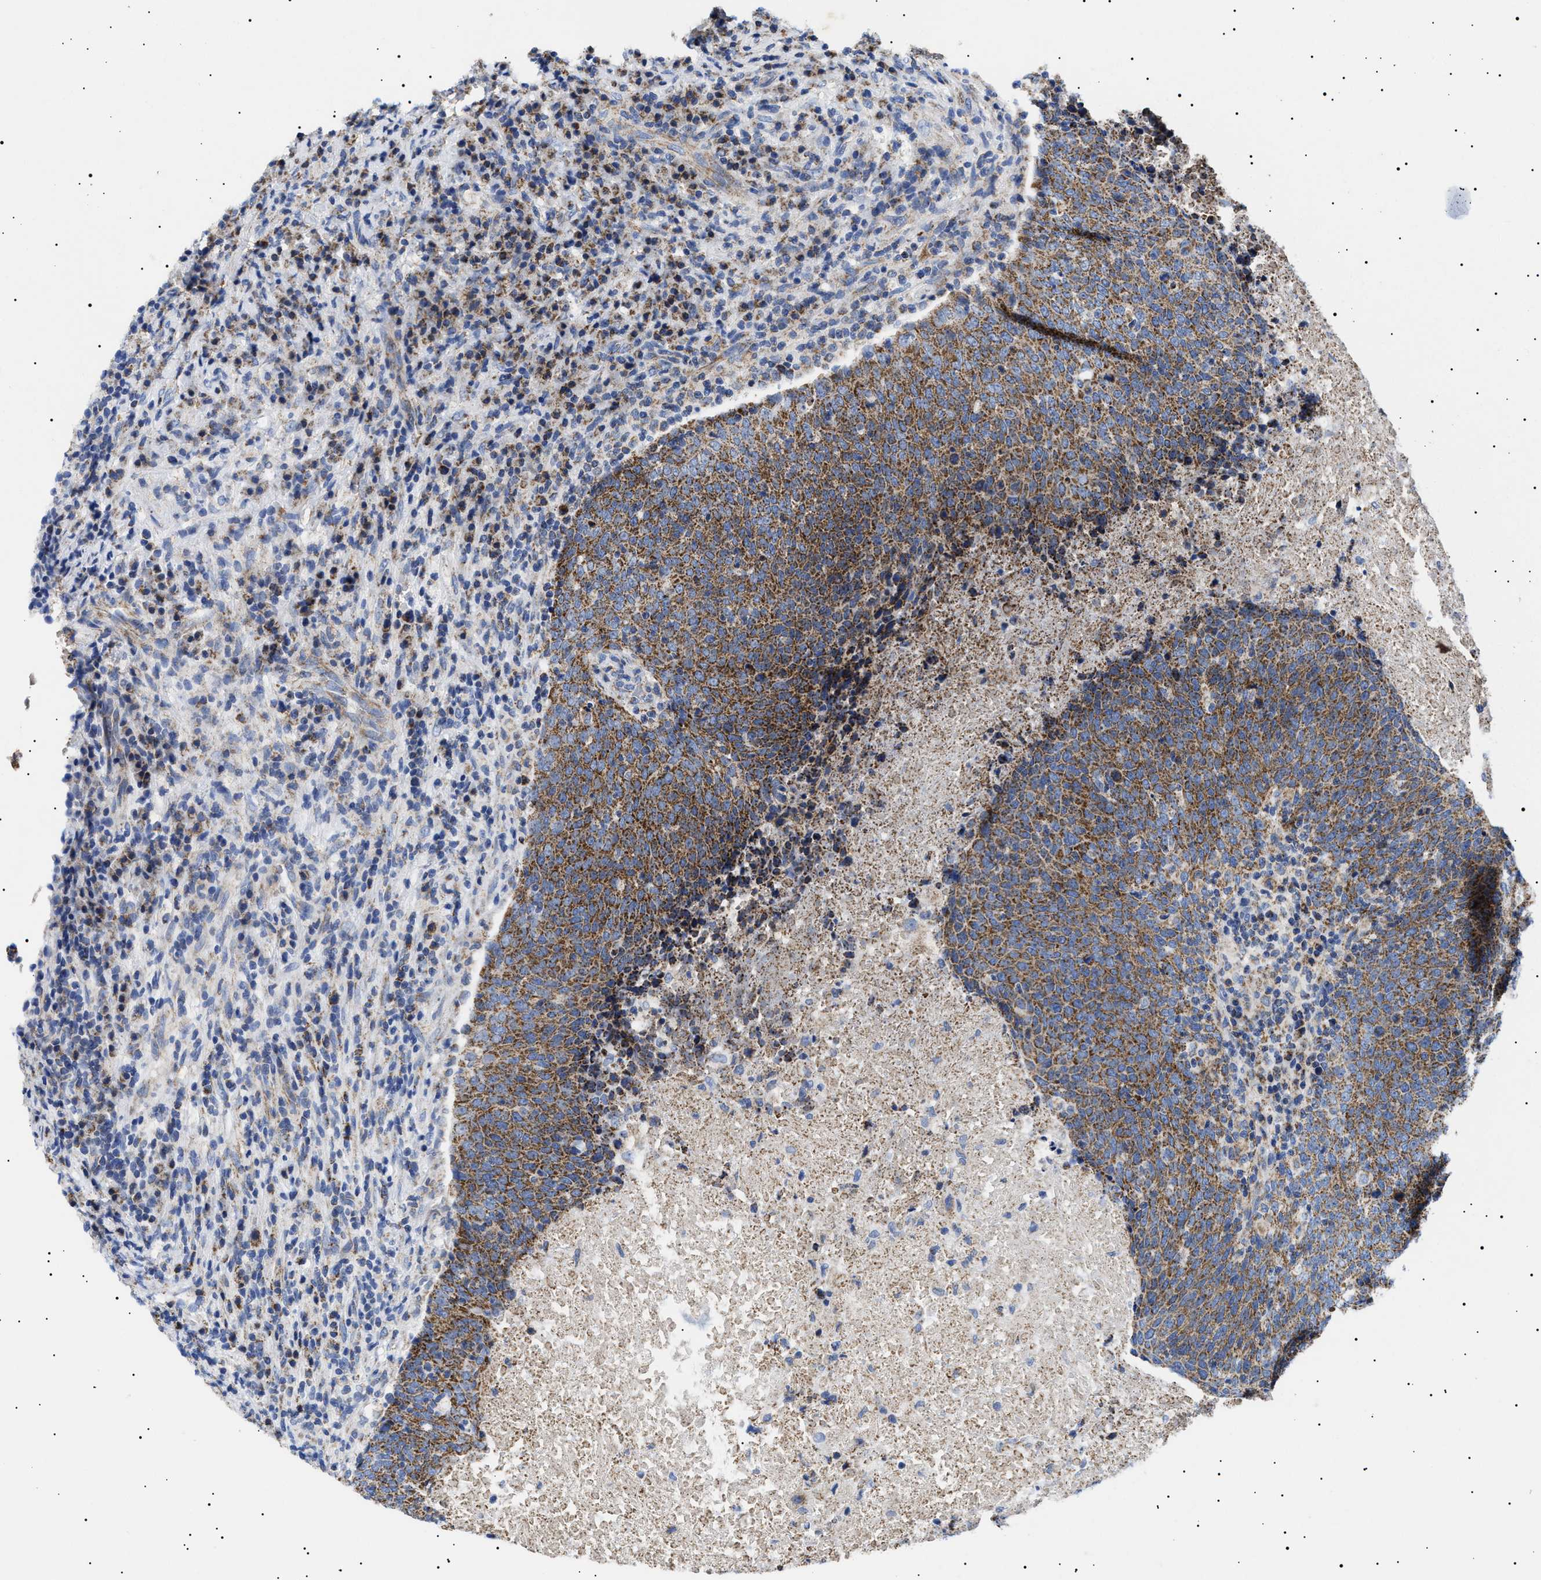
{"staining": {"intensity": "strong", "quantity": ">75%", "location": "cytoplasmic/membranous"}, "tissue": "head and neck cancer", "cell_type": "Tumor cells", "image_type": "cancer", "snomed": [{"axis": "morphology", "description": "Squamous cell carcinoma, NOS"}, {"axis": "morphology", "description": "Squamous cell carcinoma, metastatic, NOS"}, {"axis": "topography", "description": "Lymph node"}, {"axis": "topography", "description": "Head-Neck"}], "caption": "Head and neck squamous cell carcinoma tissue shows strong cytoplasmic/membranous staining in about >75% of tumor cells", "gene": "CHRDL2", "patient": {"sex": "male", "age": 62}}